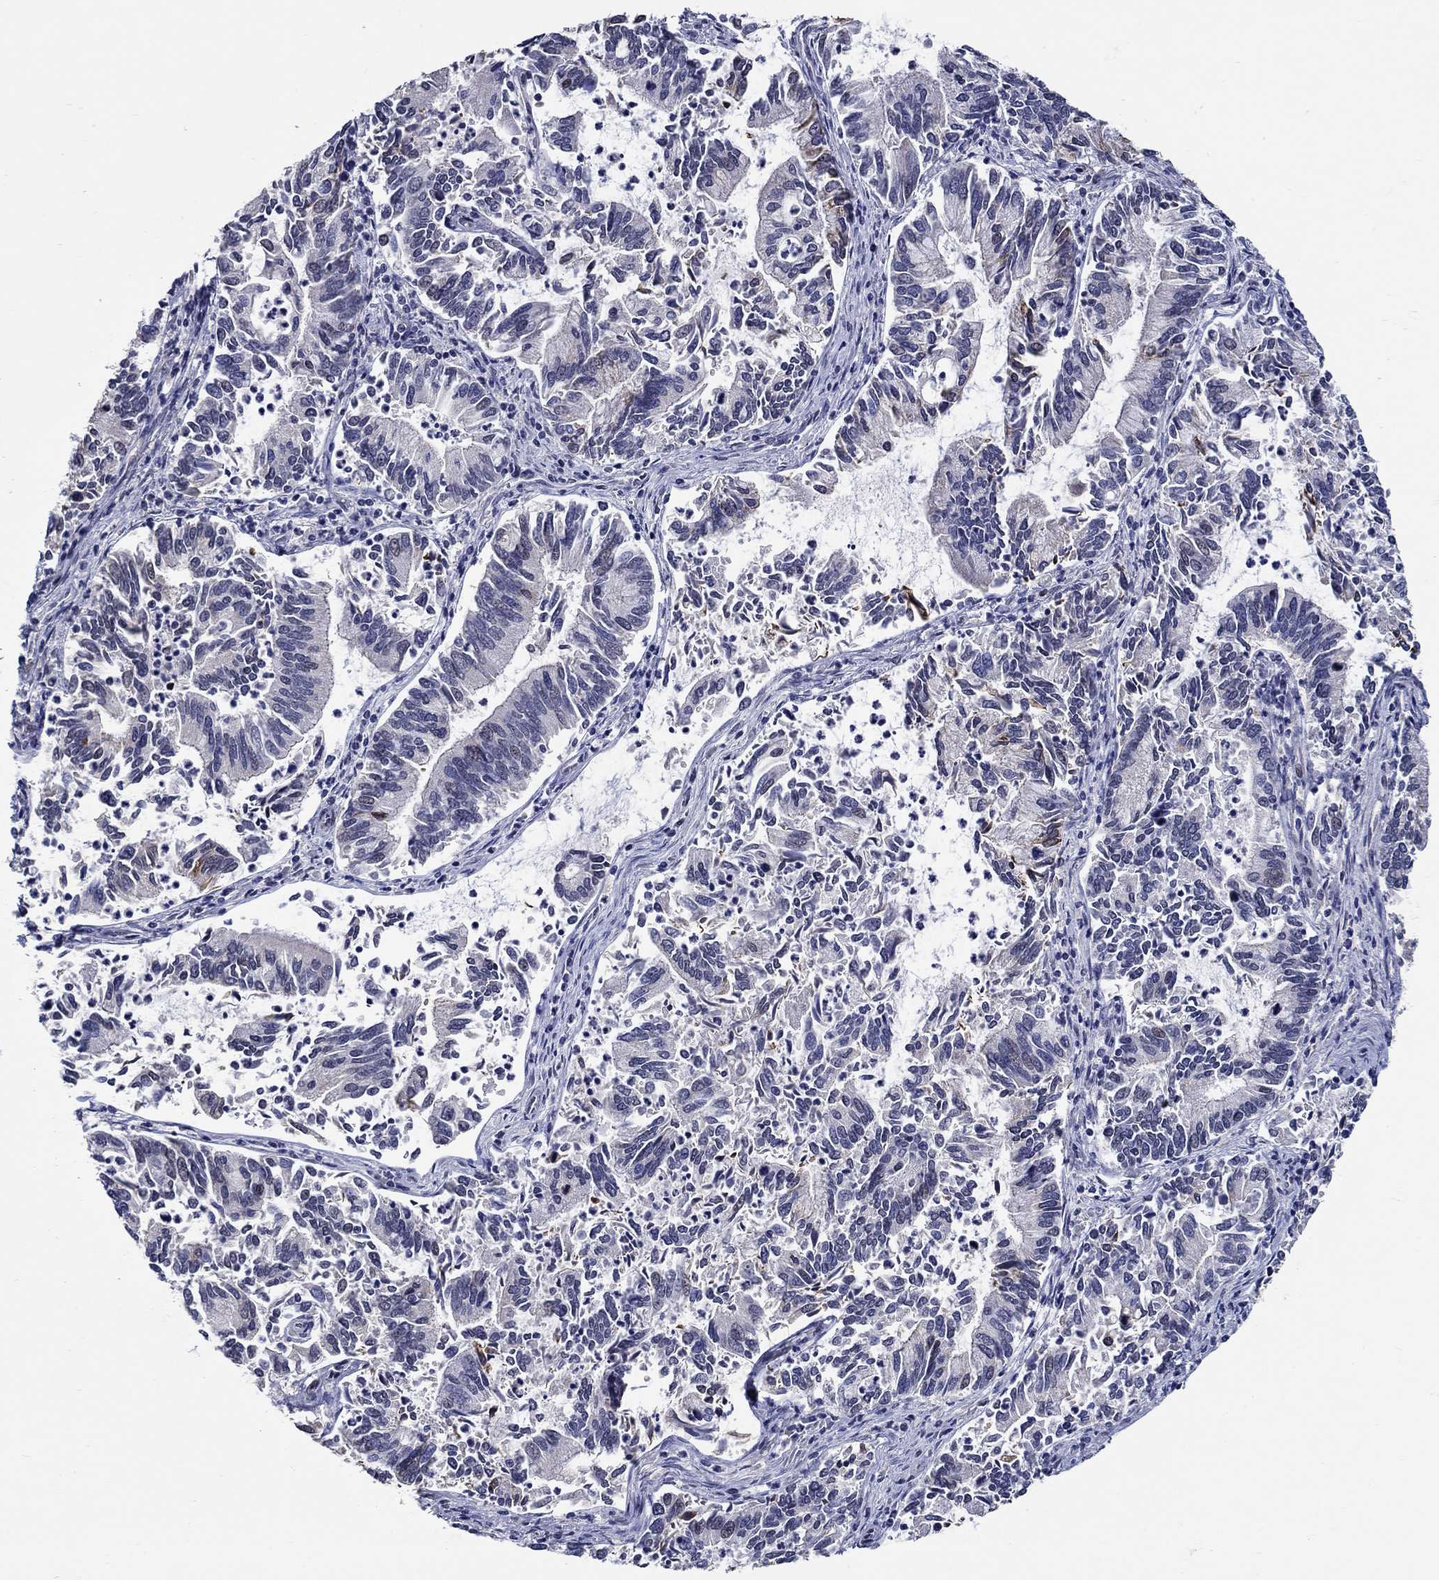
{"staining": {"intensity": "negative", "quantity": "none", "location": "none"}, "tissue": "cervical cancer", "cell_type": "Tumor cells", "image_type": "cancer", "snomed": [{"axis": "morphology", "description": "Adenocarcinoma, NOS"}, {"axis": "topography", "description": "Cervix"}], "caption": "Cervical cancer stained for a protein using immunohistochemistry (IHC) shows no expression tumor cells.", "gene": "GATA2", "patient": {"sex": "female", "age": 42}}